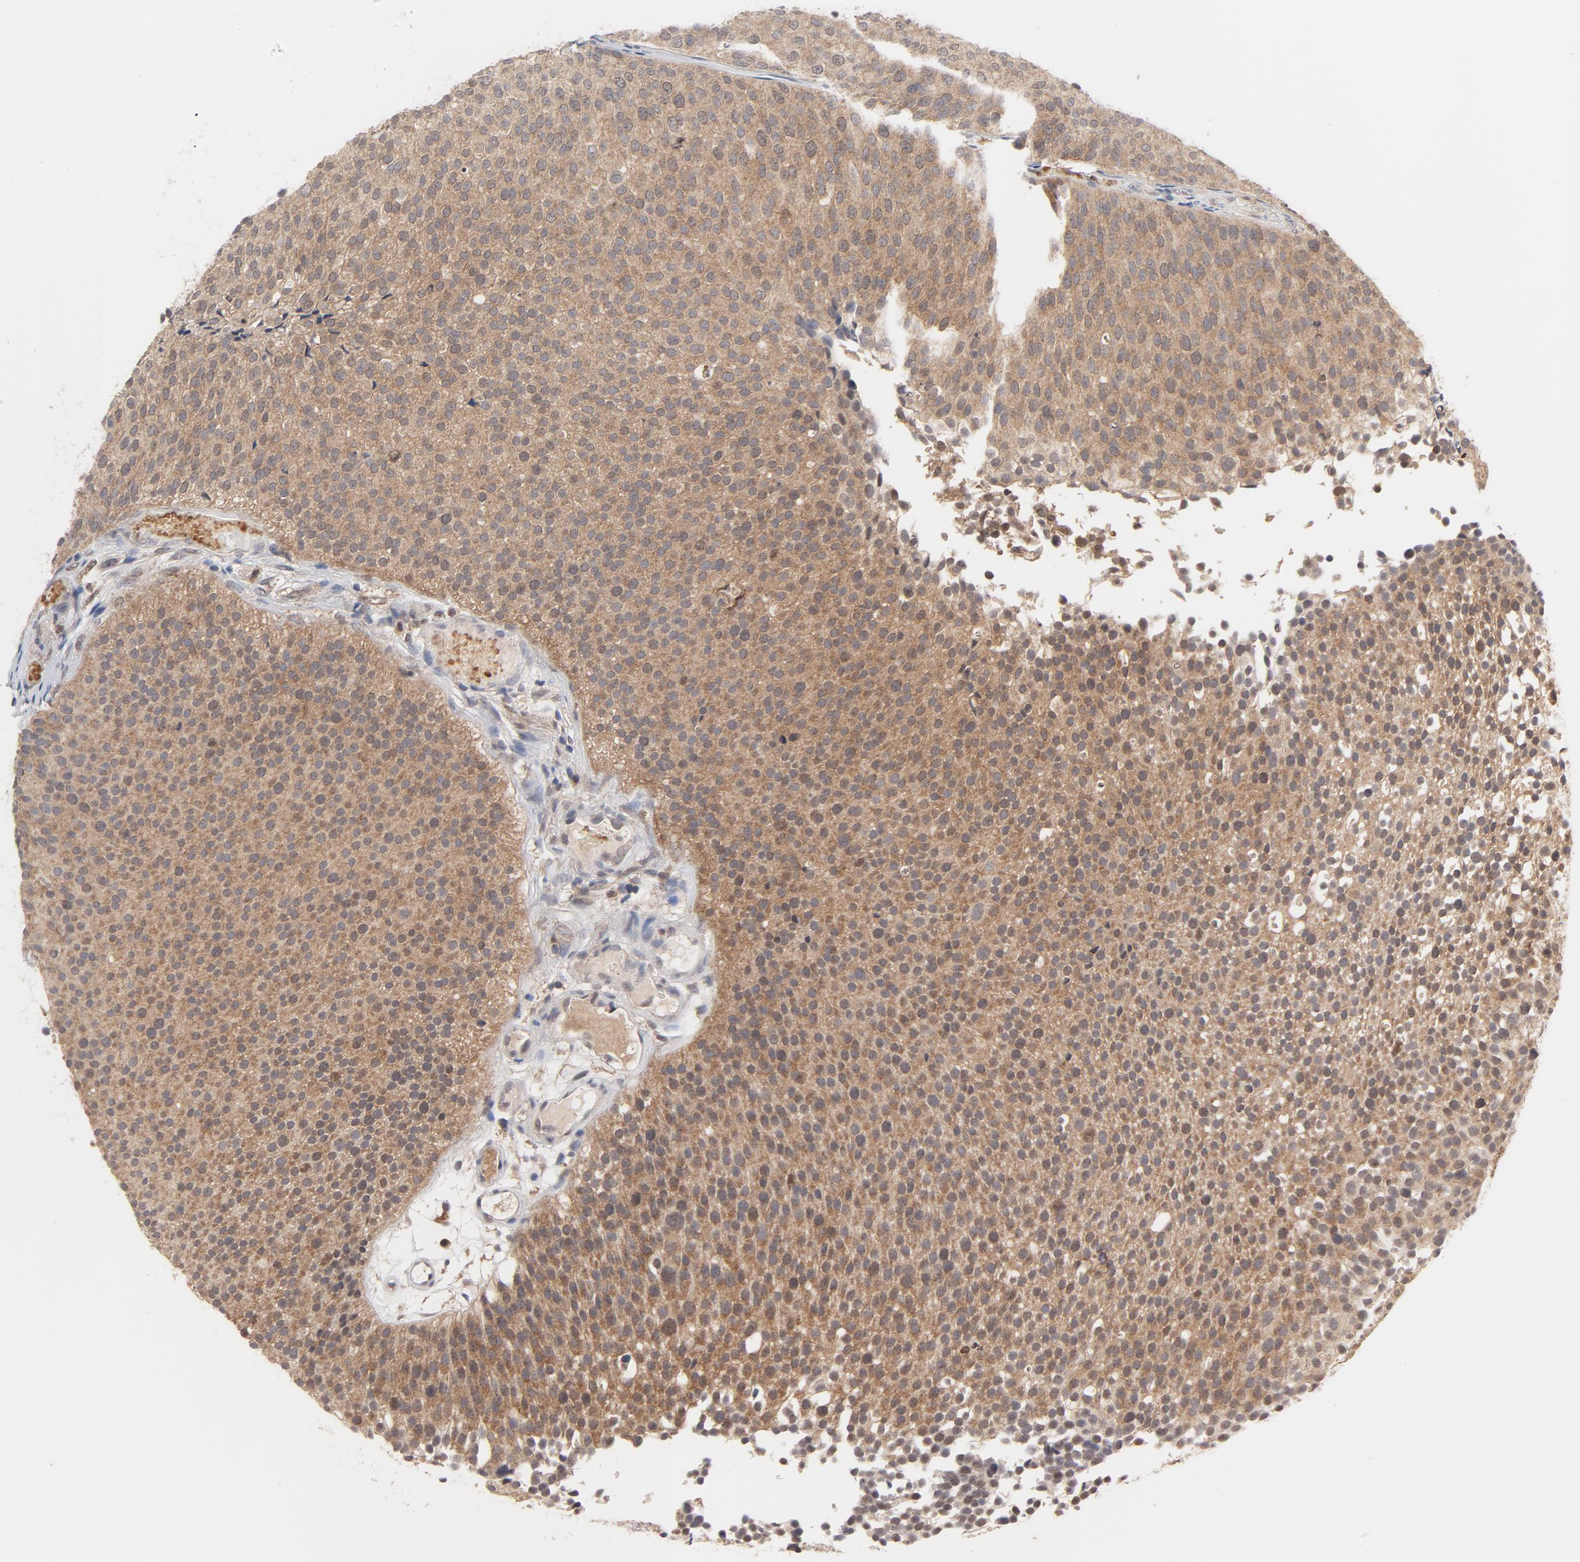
{"staining": {"intensity": "weak", "quantity": ">75%", "location": "cytoplasmic/membranous"}, "tissue": "urothelial cancer", "cell_type": "Tumor cells", "image_type": "cancer", "snomed": [{"axis": "morphology", "description": "Urothelial carcinoma, Low grade"}, {"axis": "topography", "description": "Urinary bladder"}], "caption": "Immunohistochemistry (DAB (3,3'-diaminobenzidine)) staining of human urothelial cancer exhibits weak cytoplasmic/membranous protein staining in approximately >75% of tumor cells. Immunohistochemistry (ihc) stains the protein of interest in brown and the nuclei are stained blue.", "gene": "PRDX1", "patient": {"sex": "male", "age": 85}}